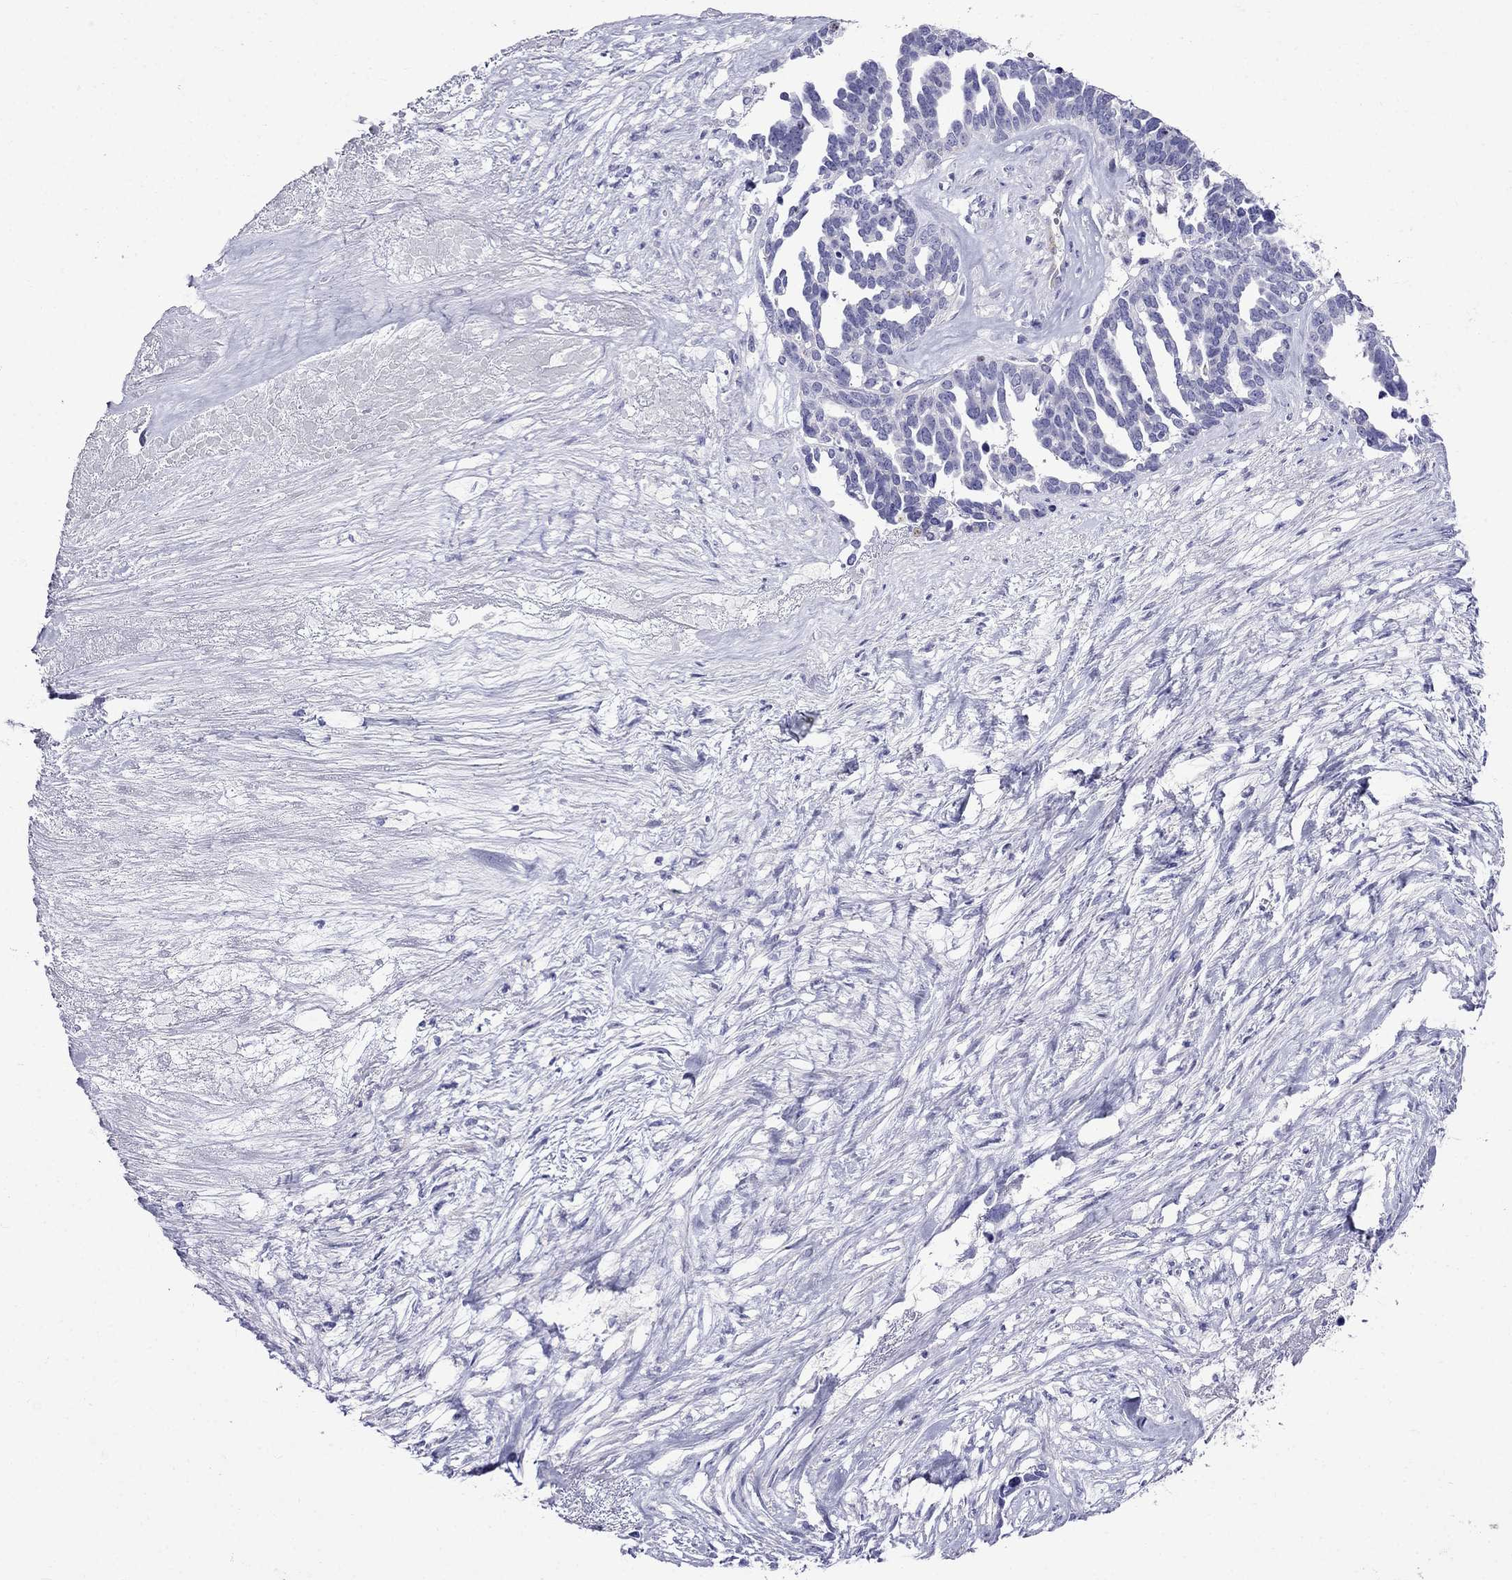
{"staining": {"intensity": "negative", "quantity": "none", "location": "none"}, "tissue": "ovarian cancer", "cell_type": "Tumor cells", "image_type": "cancer", "snomed": [{"axis": "morphology", "description": "Cystadenocarcinoma, serous, NOS"}, {"axis": "topography", "description": "Ovary"}], "caption": "This image is of ovarian cancer stained with immunohistochemistry to label a protein in brown with the nuclei are counter-stained blue. There is no expression in tumor cells.", "gene": "MGP", "patient": {"sex": "female", "age": 54}}